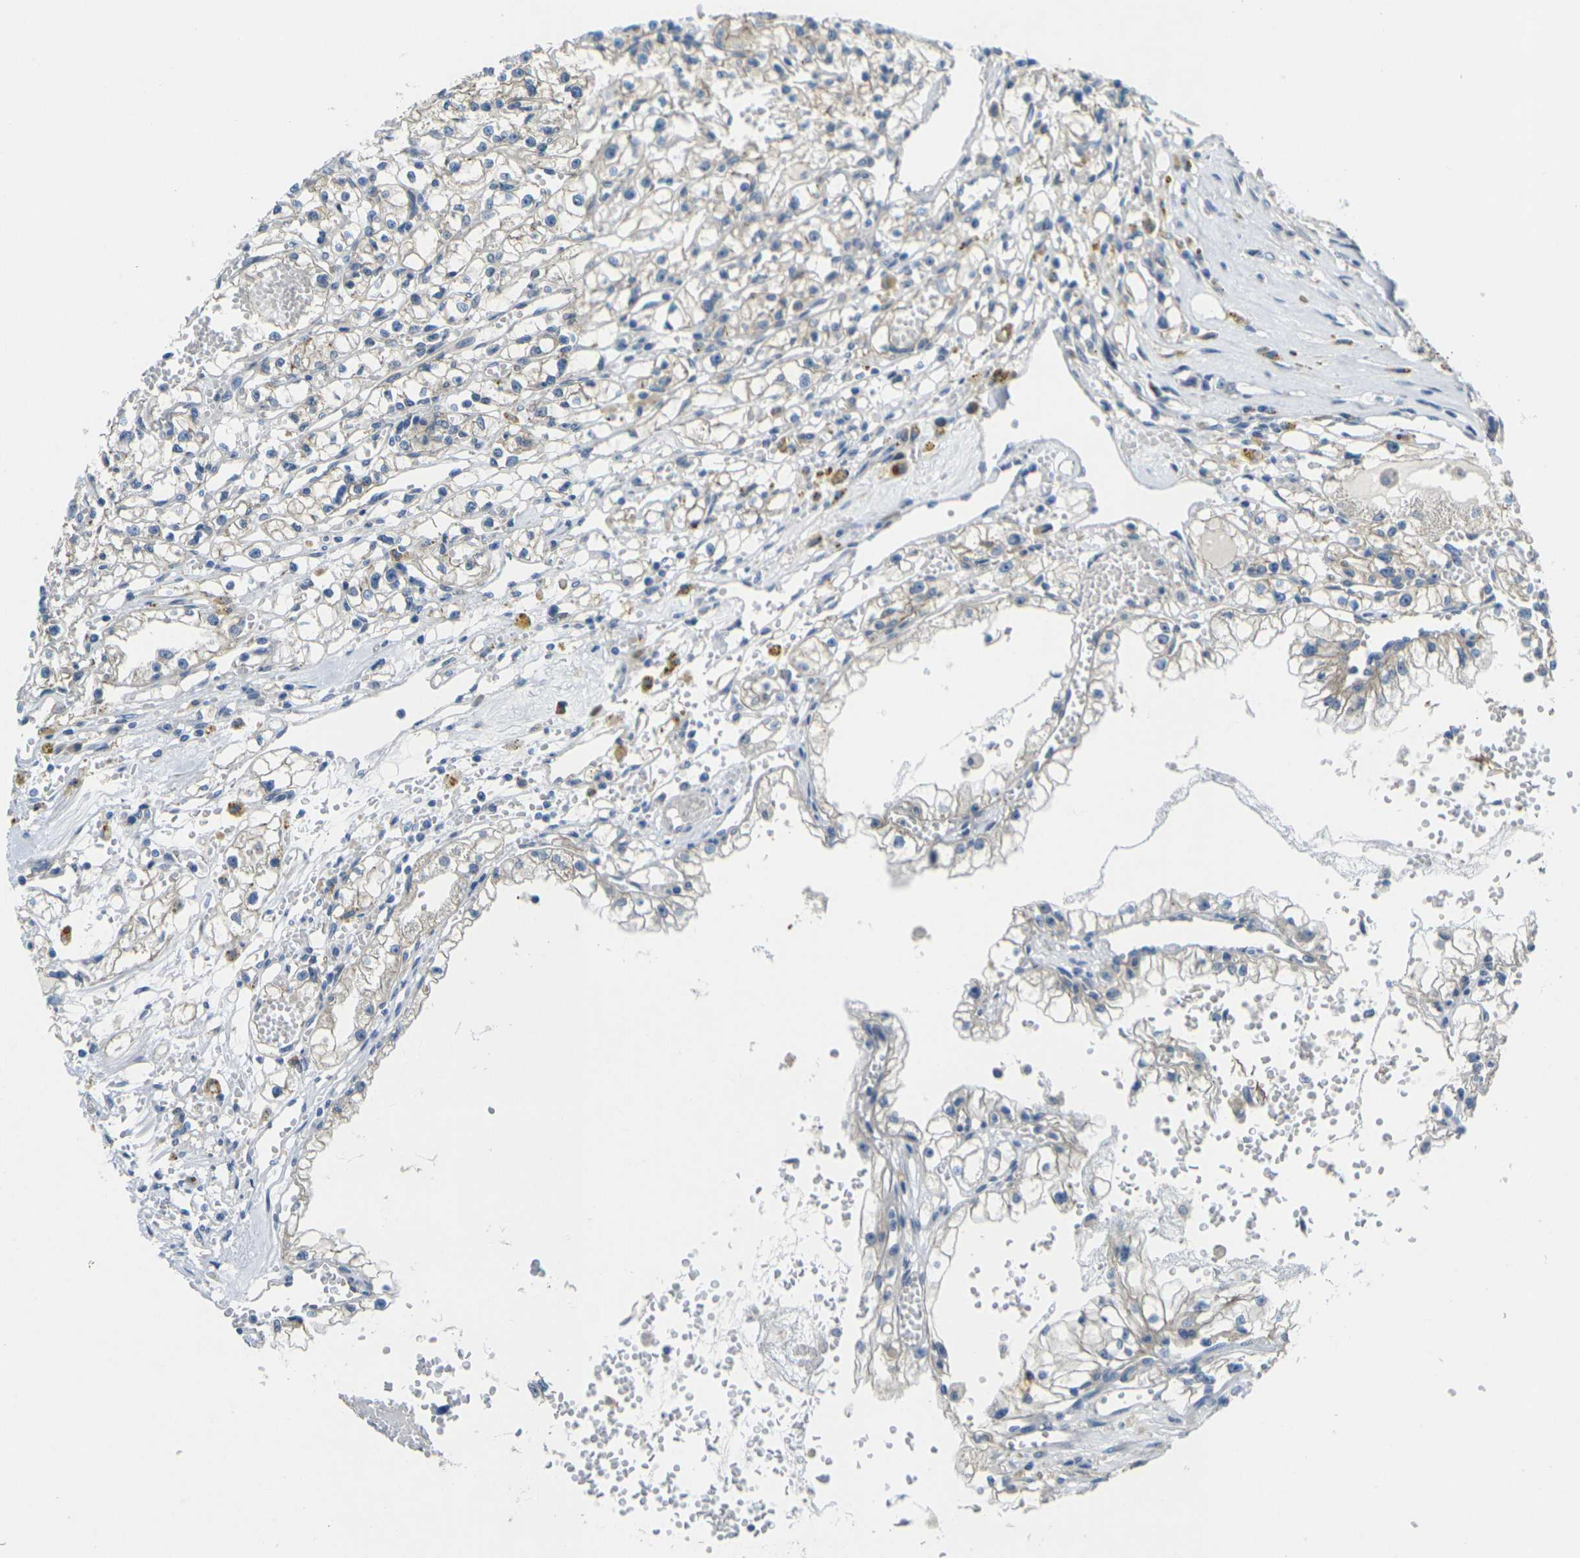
{"staining": {"intensity": "negative", "quantity": "none", "location": "none"}, "tissue": "renal cancer", "cell_type": "Tumor cells", "image_type": "cancer", "snomed": [{"axis": "morphology", "description": "Adenocarcinoma, NOS"}, {"axis": "topography", "description": "Kidney"}], "caption": "Tumor cells are negative for protein expression in human renal cancer.", "gene": "RHBDD1", "patient": {"sex": "male", "age": 56}}